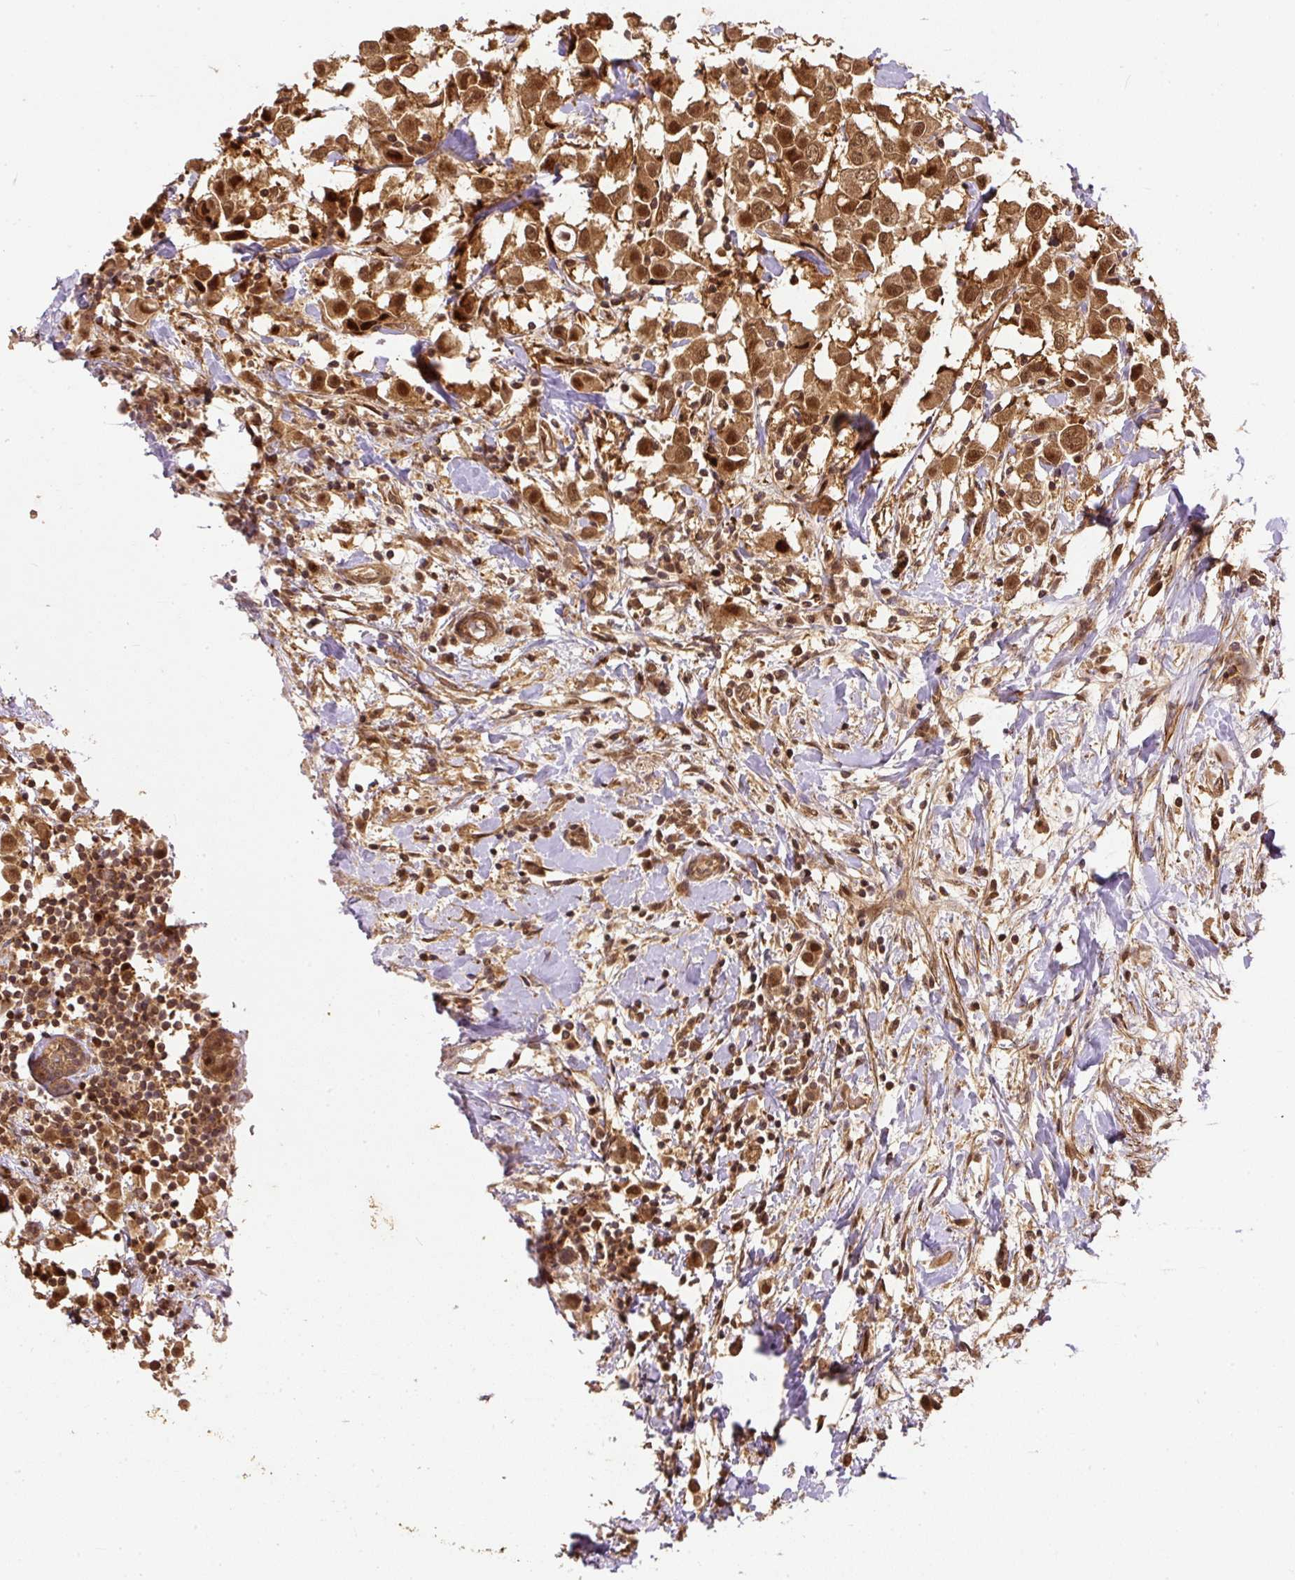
{"staining": {"intensity": "moderate", "quantity": ">75%", "location": "cytoplasmic/membranous,nuclear"}, "tissue": "breast cancer", "cell_type": "Tumor cells", "image_type": "cancer", "snomed": [{"axis": "morphology", "description": "Duct carcinoma"}, {"axis": "topography", "description": "Breast"}], "caption": "Invasive ductal carcinoma (breast) stained with a brown dye reveals moderate cytoplasmic/membranous and nuclear positive positivity in approximately >75% of tumor cells.", "gene": "PSMD1", "patient": {"sex": "female", "age": 61}}